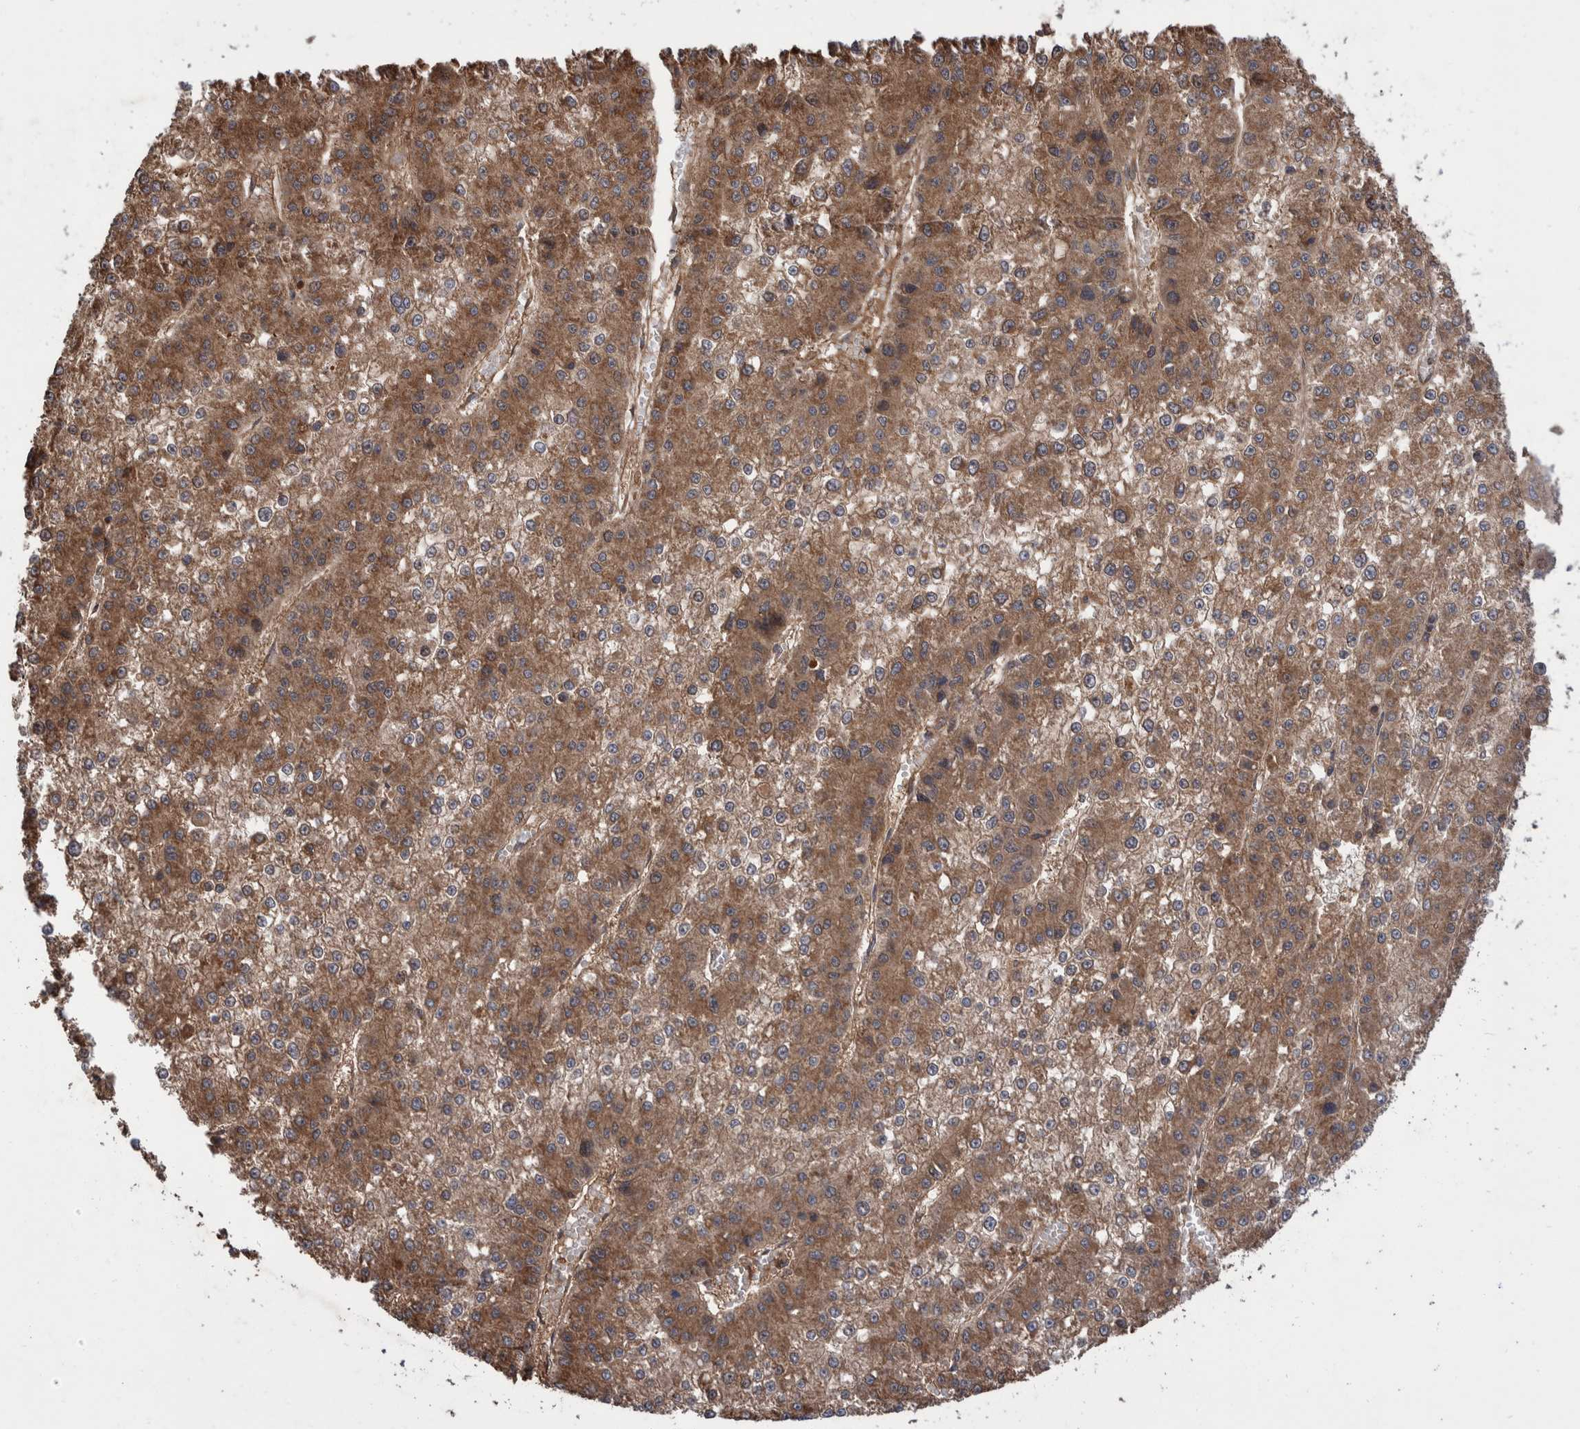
{"staining": {"intensity": "moderate", "quantity": ">75%", "location": "cytoplasmic/membranous"}, "tissue": "liver cancer", "cell_type": "Tumor cells", "image_type": "cancer", "snomed": [{"axis": "morphology", "description": "Carcinoma, Hepatocellular, NOS"}, {"axis": "topography", "description": "Liver"}], "caption": "Immunohistochemistry (IHC) staining of liver cancer (hepatocellular carcinoma), which reveals medium levels of moderate cytoplasmic/membranous expression in approximately >75% of tumor cells indicating moderate cytoplasmic/membranous protein positivity. The staining was performed using DAB (3,3'-diaminobenzidine) (brown) for protein detection and nuclei were counterstained in hematoxylin (blue).", "gene": "VBP1", "patient": {"sex": "female", "age": 73}}